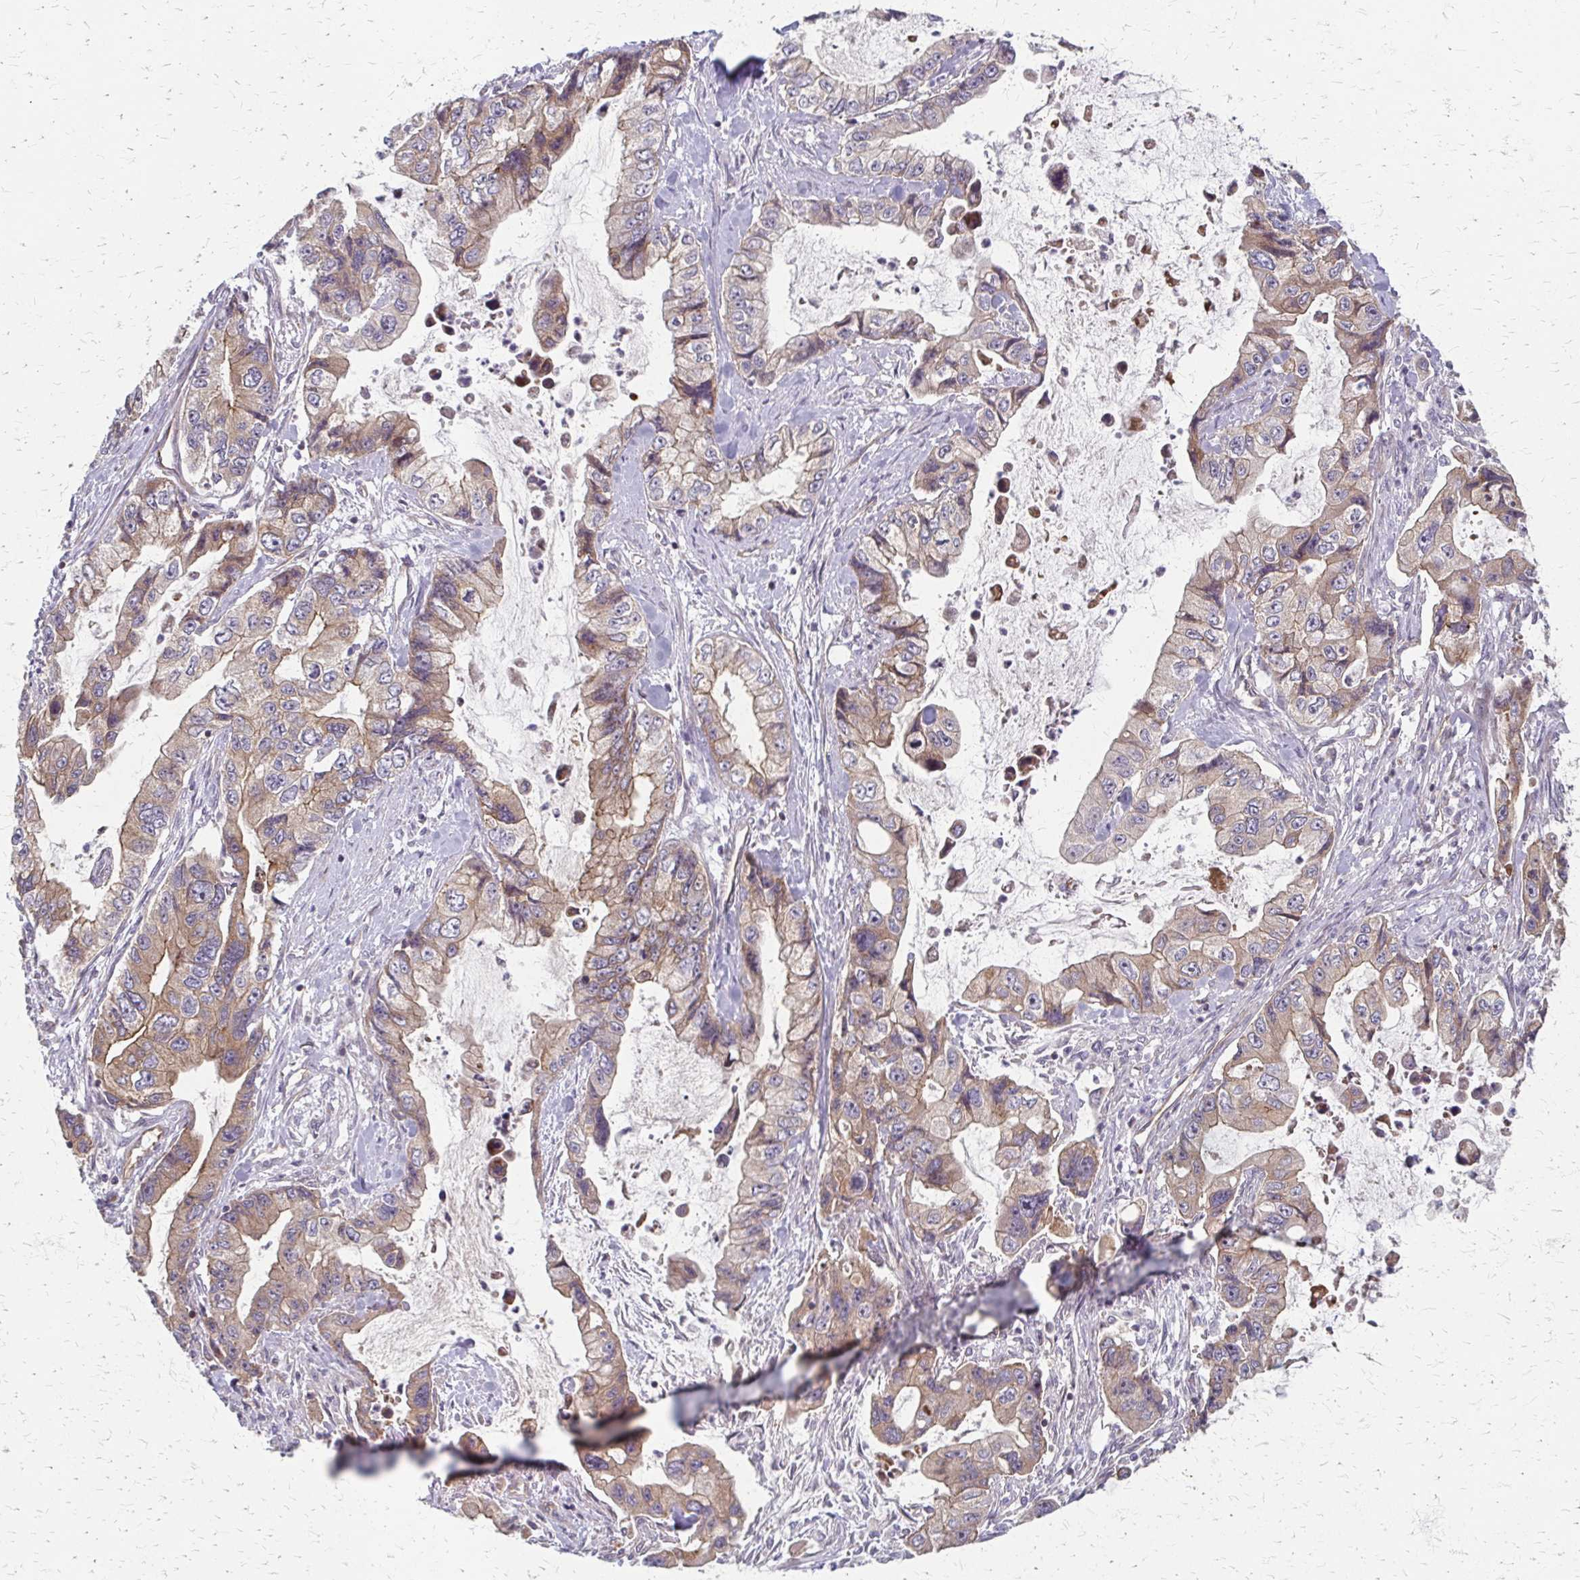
{"staining": {"intensity": "weak", "quantity": ">75%", "location": "cytoplasmic/membranous"}, "tissue": "stomach cancer", "cell_type": "Tumor cells", "image_type": "cancer", "snomed": [{"axis": "morphology", "description": "Adenocarcinoma, NOS"}, {"axis": "topography", "description": "Pancreas"}, {"axis": "topography", "description": "Stomach, upper"}, {"axis": "topography", "description": "Stomach"}], "caption": "DAB (3,3'-diaminobenzidine) immunohistochemical staining of human stomach cancer (adenocarcinoma) demonstrates weak cytoplasmic/membranous protein staining in approximately >75% of tumor cells. The staining was performed using DAB (3,3'-diaminobenzidine) to visualize the protein expression in brown, while the nuclei were stained in blue with hematoxylin (Magnification: 20x).", "gene": "ZNF383", "patient": {"sex": "male", "age": 77}}